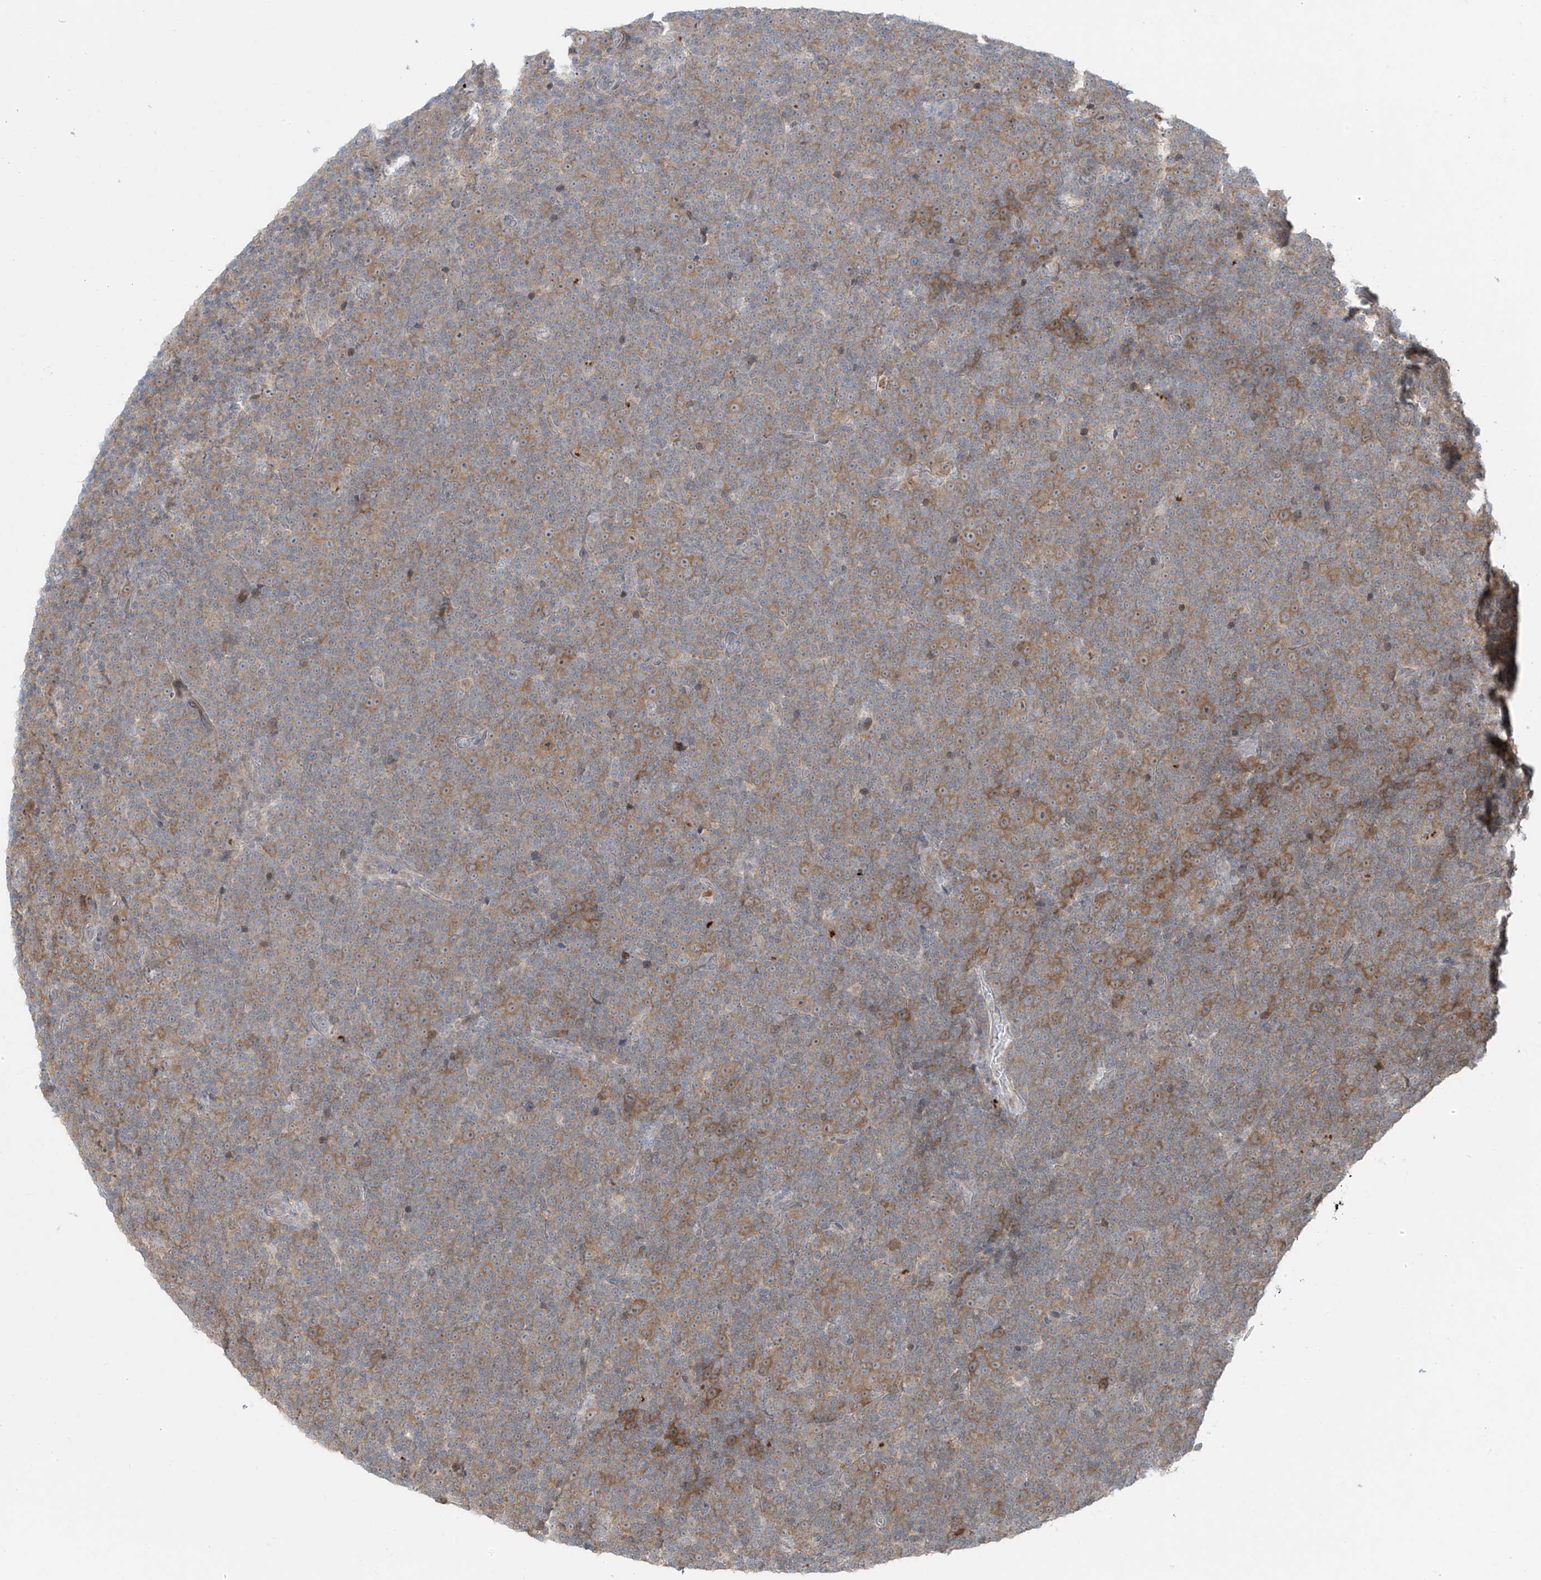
{"staining": {"intensity": "moderate", "quantity": ">75%", "location": "cytoplasmic/membranous"}, "tissue": "lymphoma", "cell_type": "Tumor cells", "image_type": "cancer", "snomed": [{"axis": "morphology", "description": "Malignant lymphoma, non-Hodgkin's type, Low grade"}, {"axis": "topography", "description": "Lymph node"}], "caption": "A histopathology image of malignant lymphoma, non-Hodgkin's type (low-grade) stained for a protein exhibits moderate cytoplasmic/membranous brown staining in tumor cells. The staining was performed using DAB (3,3'-diaminobenzidine), with brown indicating positive protein expression. Nuclei are stained blue with hematoxylin.", "gene": "PPAT", "patient": {"sex": "female", "age": 67}}